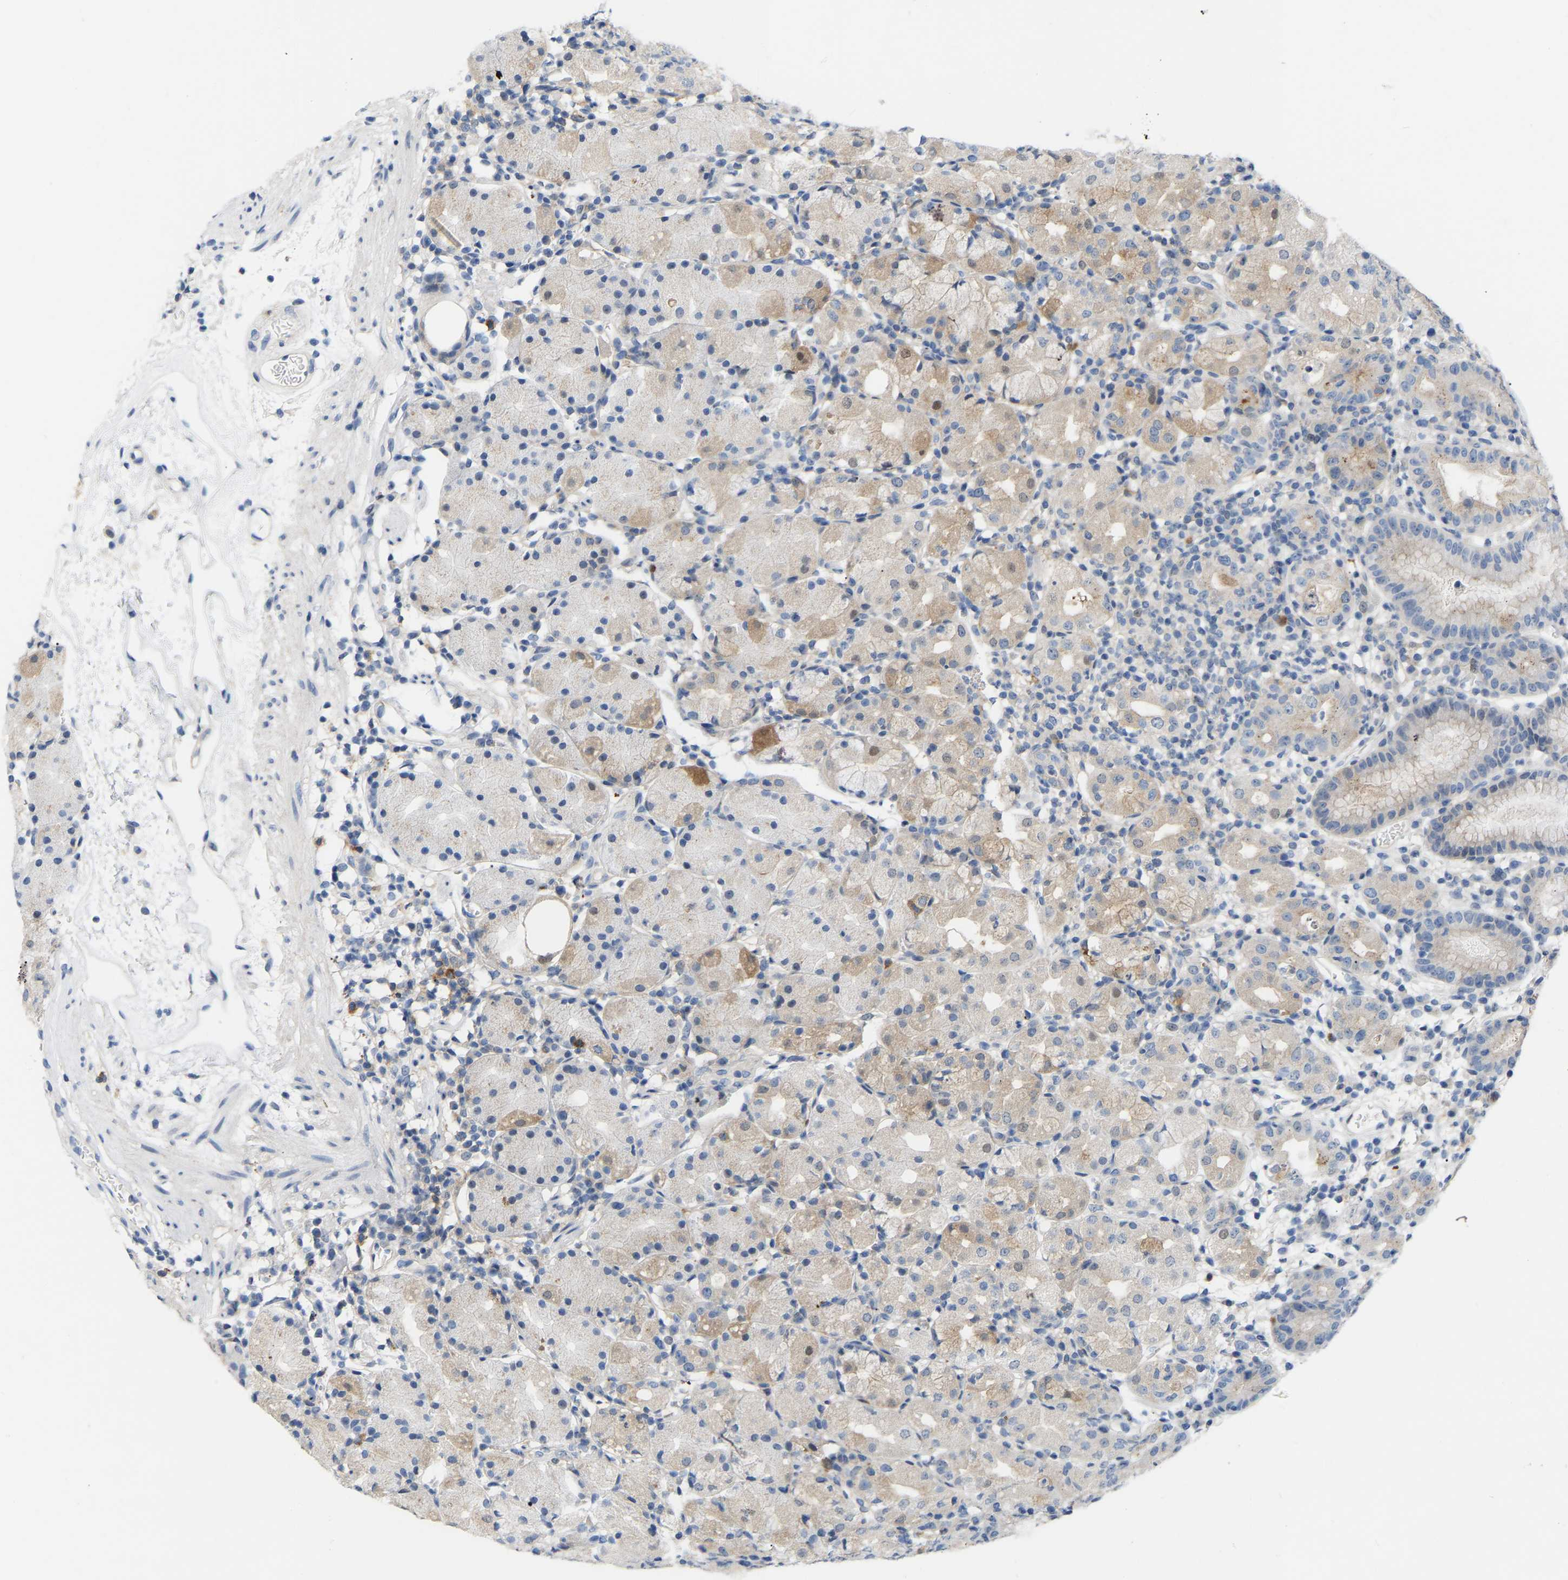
{"staining": {"intensity": "moderate", "quantity": "25%-75%", "location": "cytoplasmic/membranous"}, "tissue": "stomach", "cell_type": "Glandular cells", "image_type": "normal", "snomed": [{"axis": "morphology", "description": "Normal tissue, NOS"}, {"axis": "topography", "description": "Stomach"}, {"axis": "topography", "description": "Stomach, lower"}], "caption": "Immunohistochemical staining of benign stomach exhibits 25%-75% levels of moderate cytoplasmic/membranous protein positivity in about 25%-75% of glandular cells.", "gene": "ABTB2", "patient": {"sex": "female", "age": 75}}